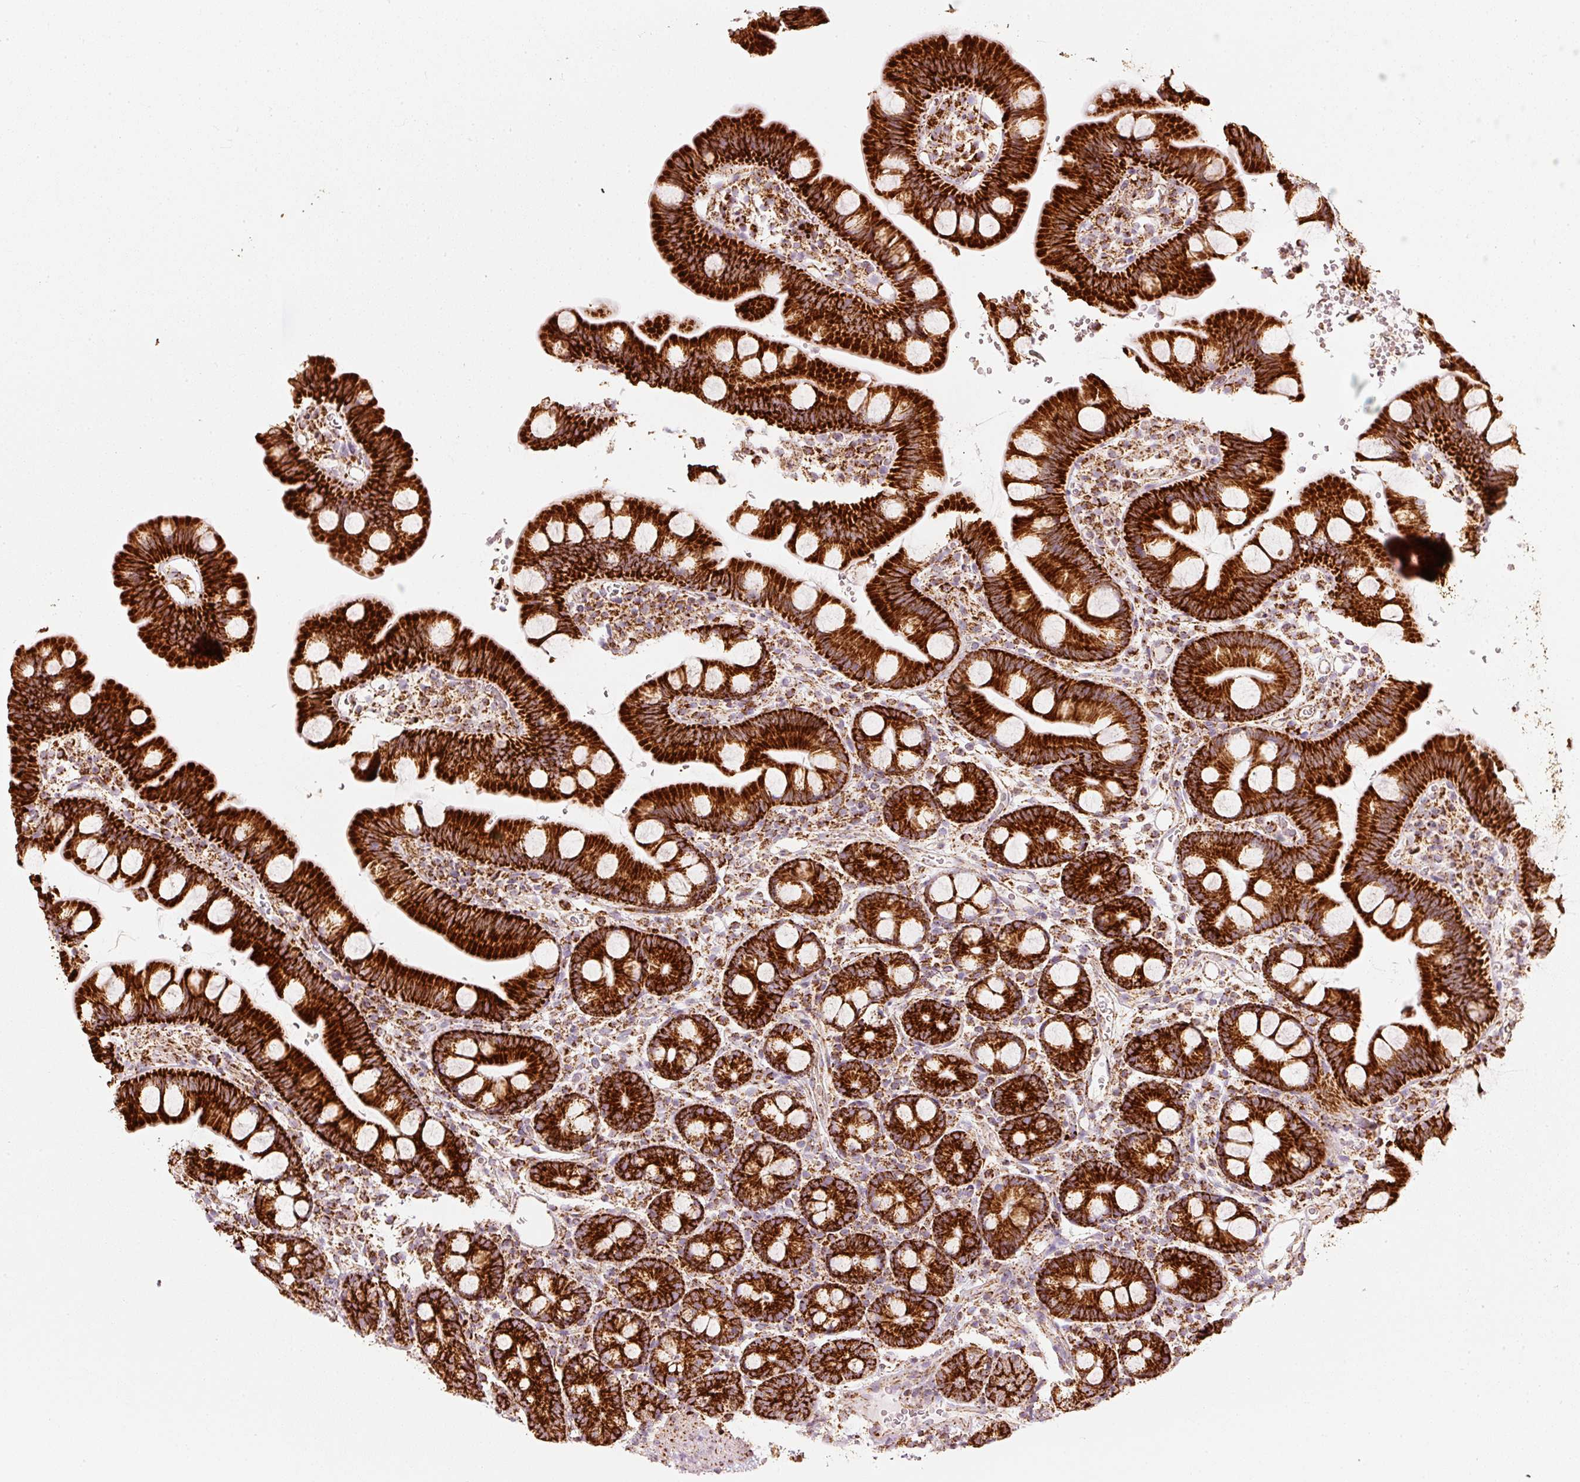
{"staining": {"intensity": "strong", "quantity": ">75%", "location": "cytoplasmic/membranous"}, "tissue": "small intestine", "cell_type": "Glandular cells", "image_type": "normal", "snomed": [{"axis": "morphology", "description": "Normal tissue, NOS"}, {"axis": "topography", "description": "Small intestine"}], "caption": "This photomicrograph demonstrates benign small intestine stained with immunohistochemistry to label a protein in brown. The cytoplasmic/membranous of glandular cells show strong positivity for the protein. Nuclei are counter-stained blue.", "gene": "UQCRC1", "patient": {"sex": "female", "age": 68}}